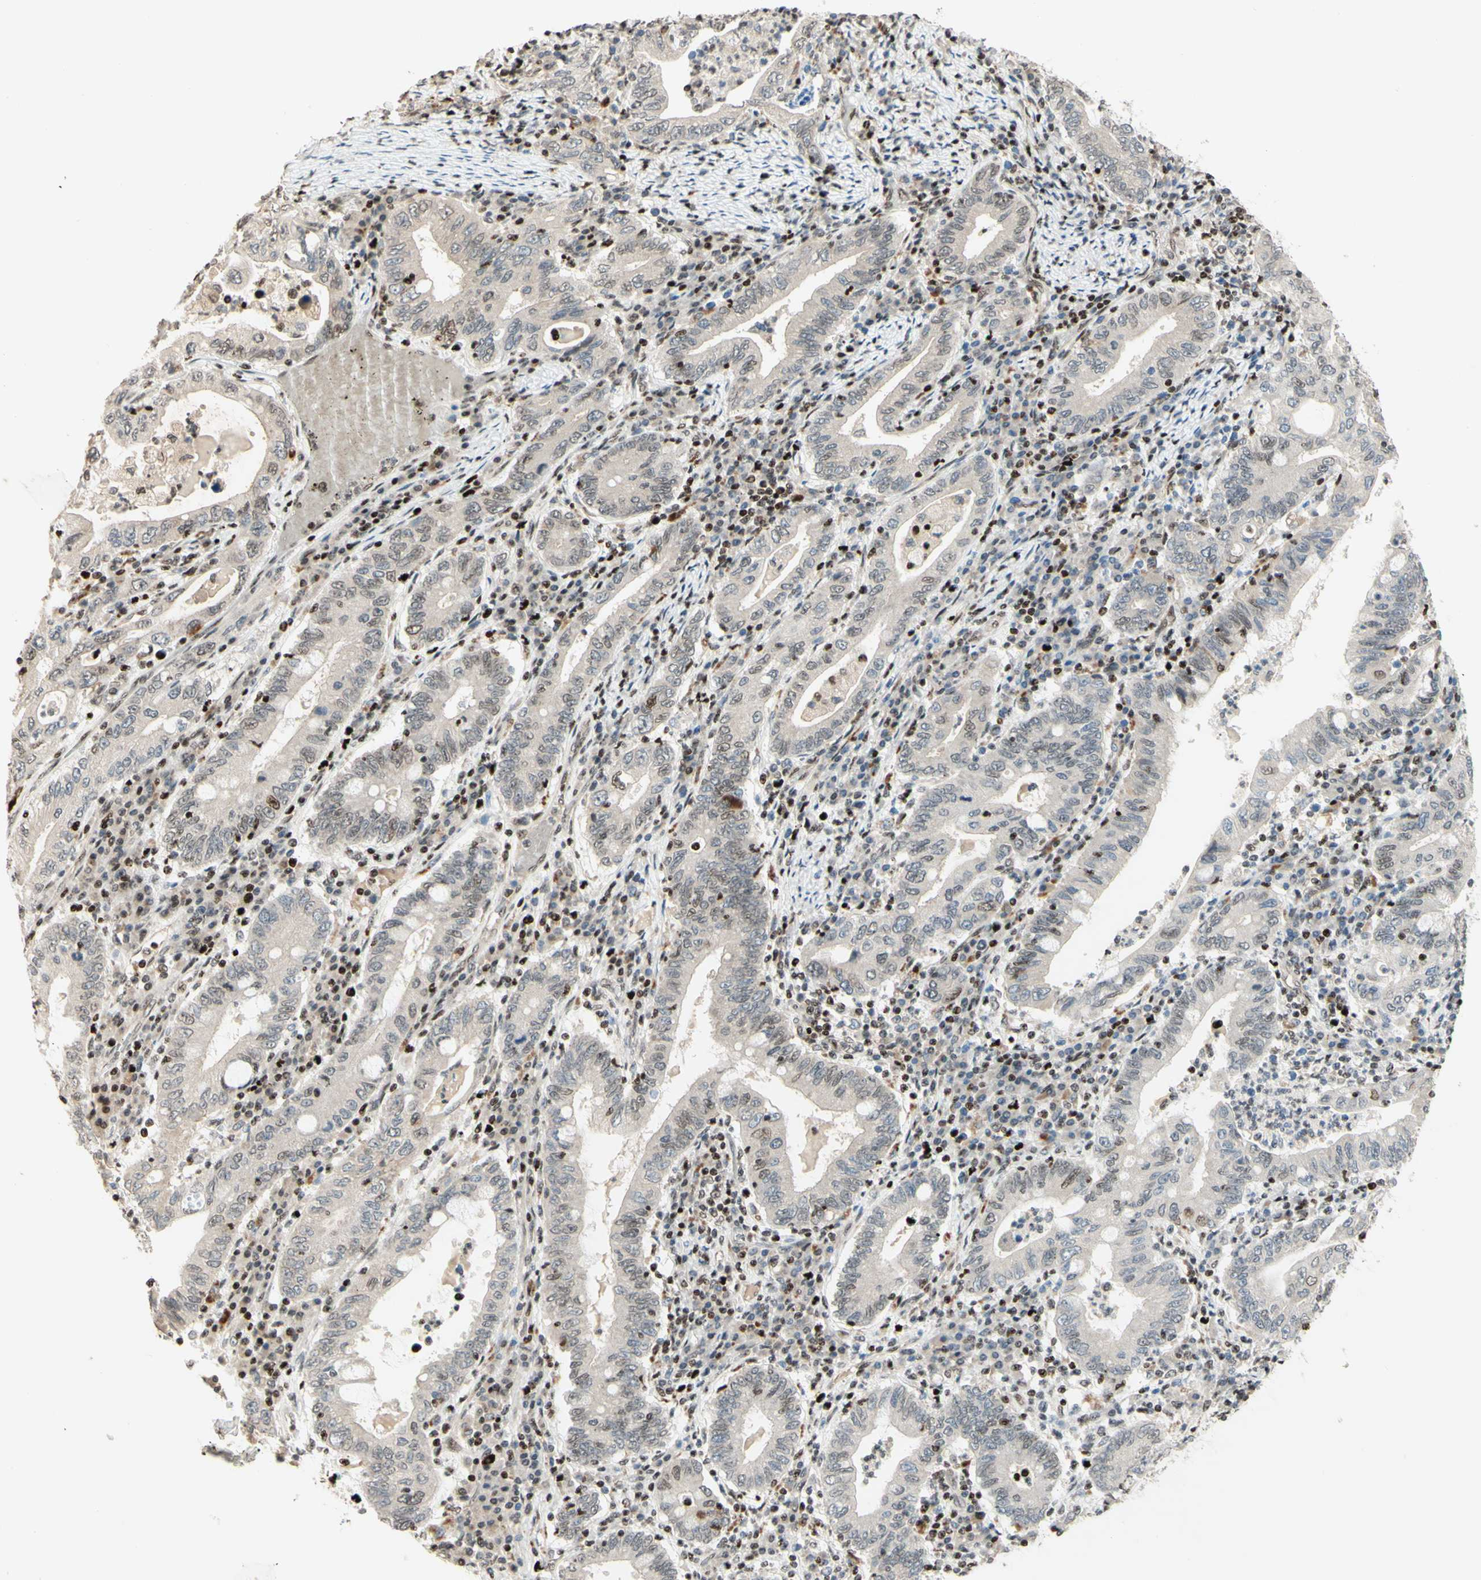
{"staining": {"intensity": "weak", "quantity": ">75%", "location": "cytoplasmic/membranous"}, "tissue": "stomach cancer", "cell_type": "Tumor cells", "image_type": "cancer", "snomed": [{"axis": "morphology", "description": "Normal tissue, NOS"}, {"axis": "morphology", "description": "Adenocarcinoma, NOS"}, {"axis": "topography", "description": "Esophagus"}, {"axis": "topography", "description": "Stomach, upper"}, {"axis": "topography", "description": "Peripheral nerve tissue"}], "caption": "Weak cytoplasmic/membranous protein expression is present in about >75% of tumor cells in adenocarcinoma (stomach).", "gene": "CDKL5", "patient": {"sex": "male", "age": 62}}